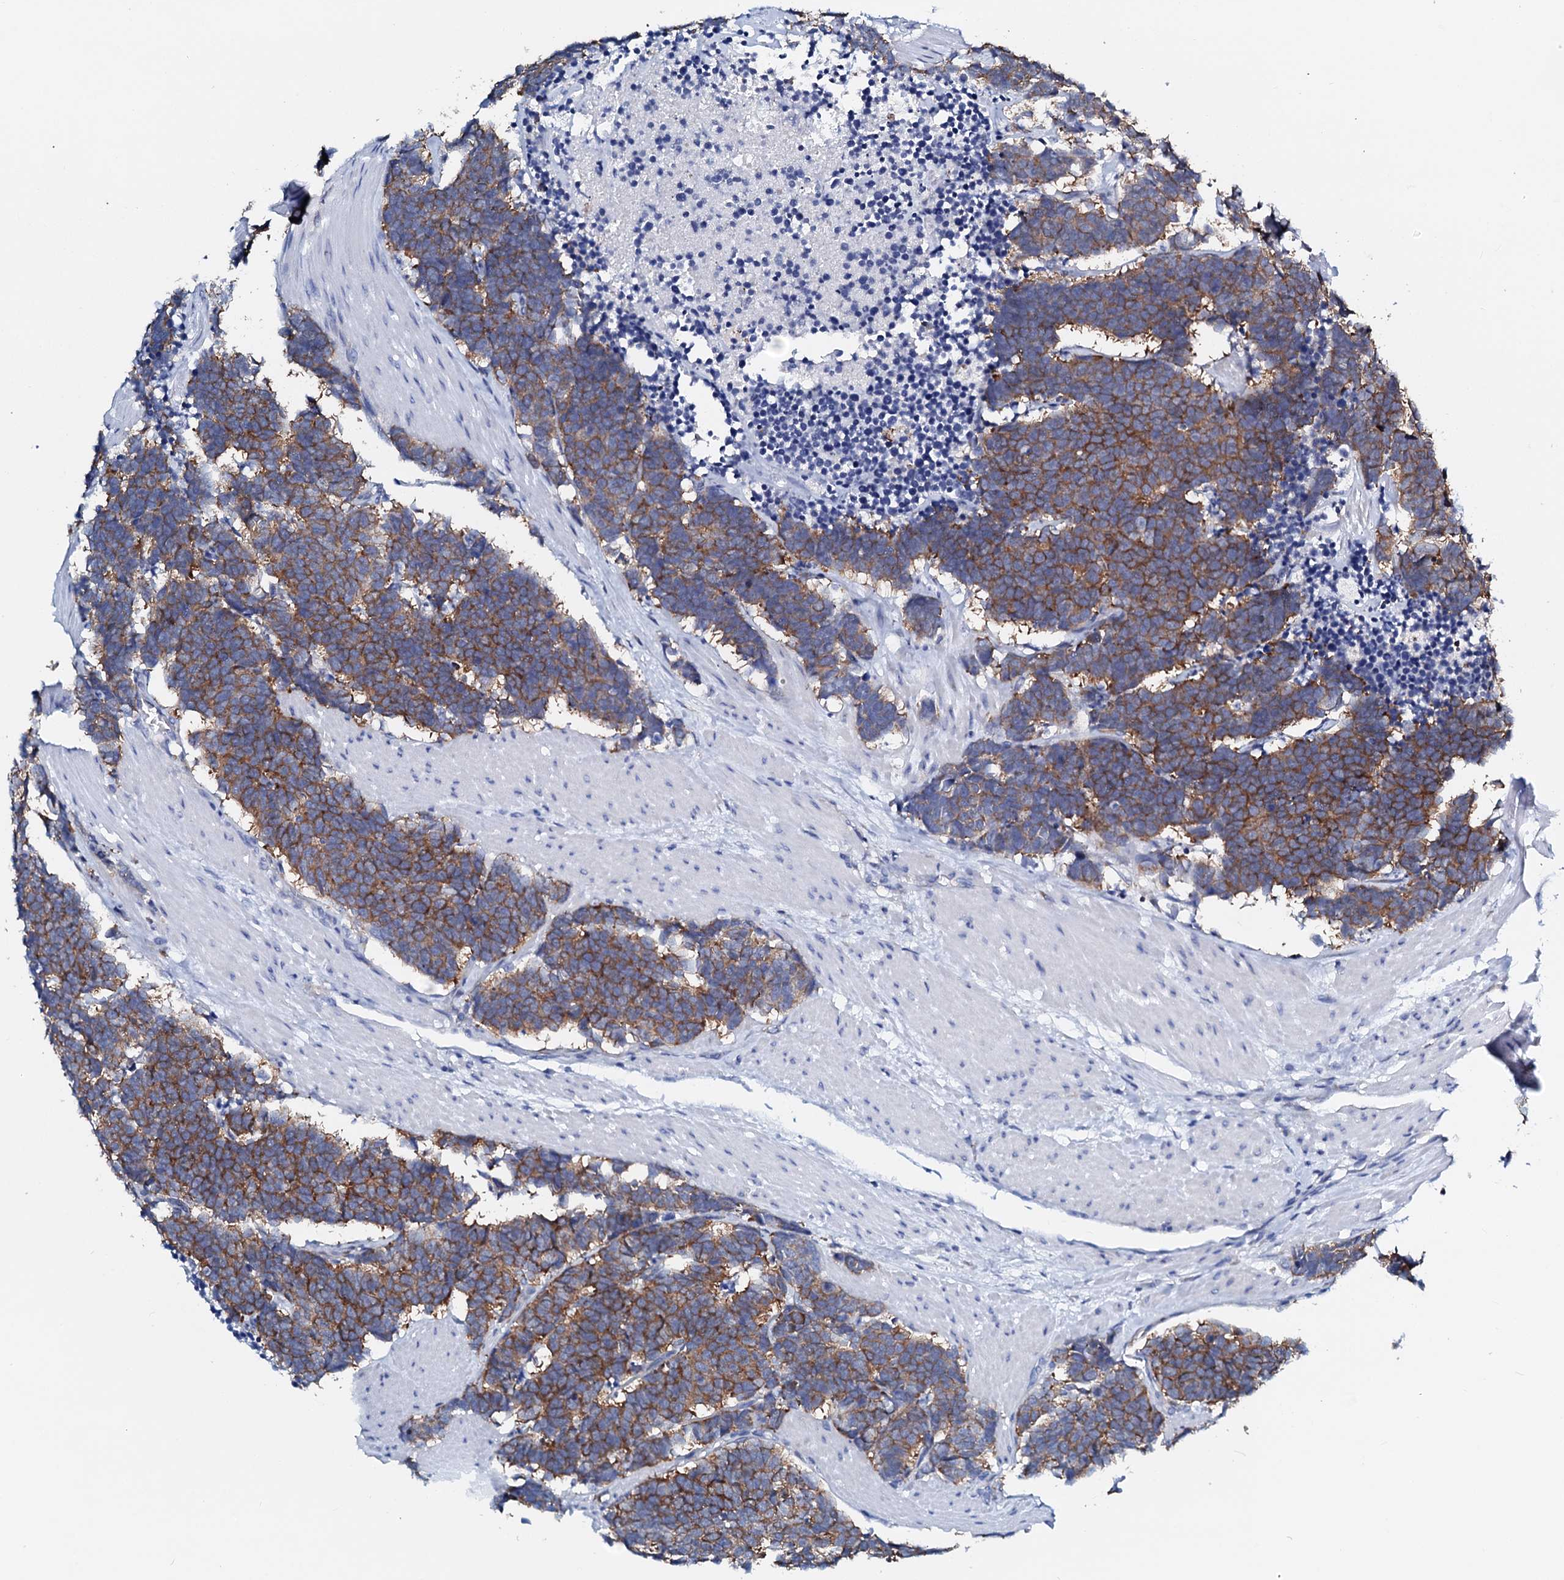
{"staining": {"intensity": "moderate", "quantity": ">75%", "location": "cytoplasmic/membranous"}, "tissue": "carcinoid", "cell_type": "Tumor cells", "image_type": "cancer", "snomed": [{"axis": "morphology", "description": "Carcinoma, NOS"}, {"axis": "morphology", "description": "Carcinoid, malignant, NOS"}, {"axis": "topography", "description": "Urinary bladder"}], "caption": "Immunohistochemical staining of human malignant carcinoid exhibits medium levels of moderate cytoplasmic/membranous protein staining in about >75% of tumor cells. The protein is shown in brown color, while the nuclei are stained blue.", "gene": "AMER2", "patient": {"sex": "male", "age": 57}}